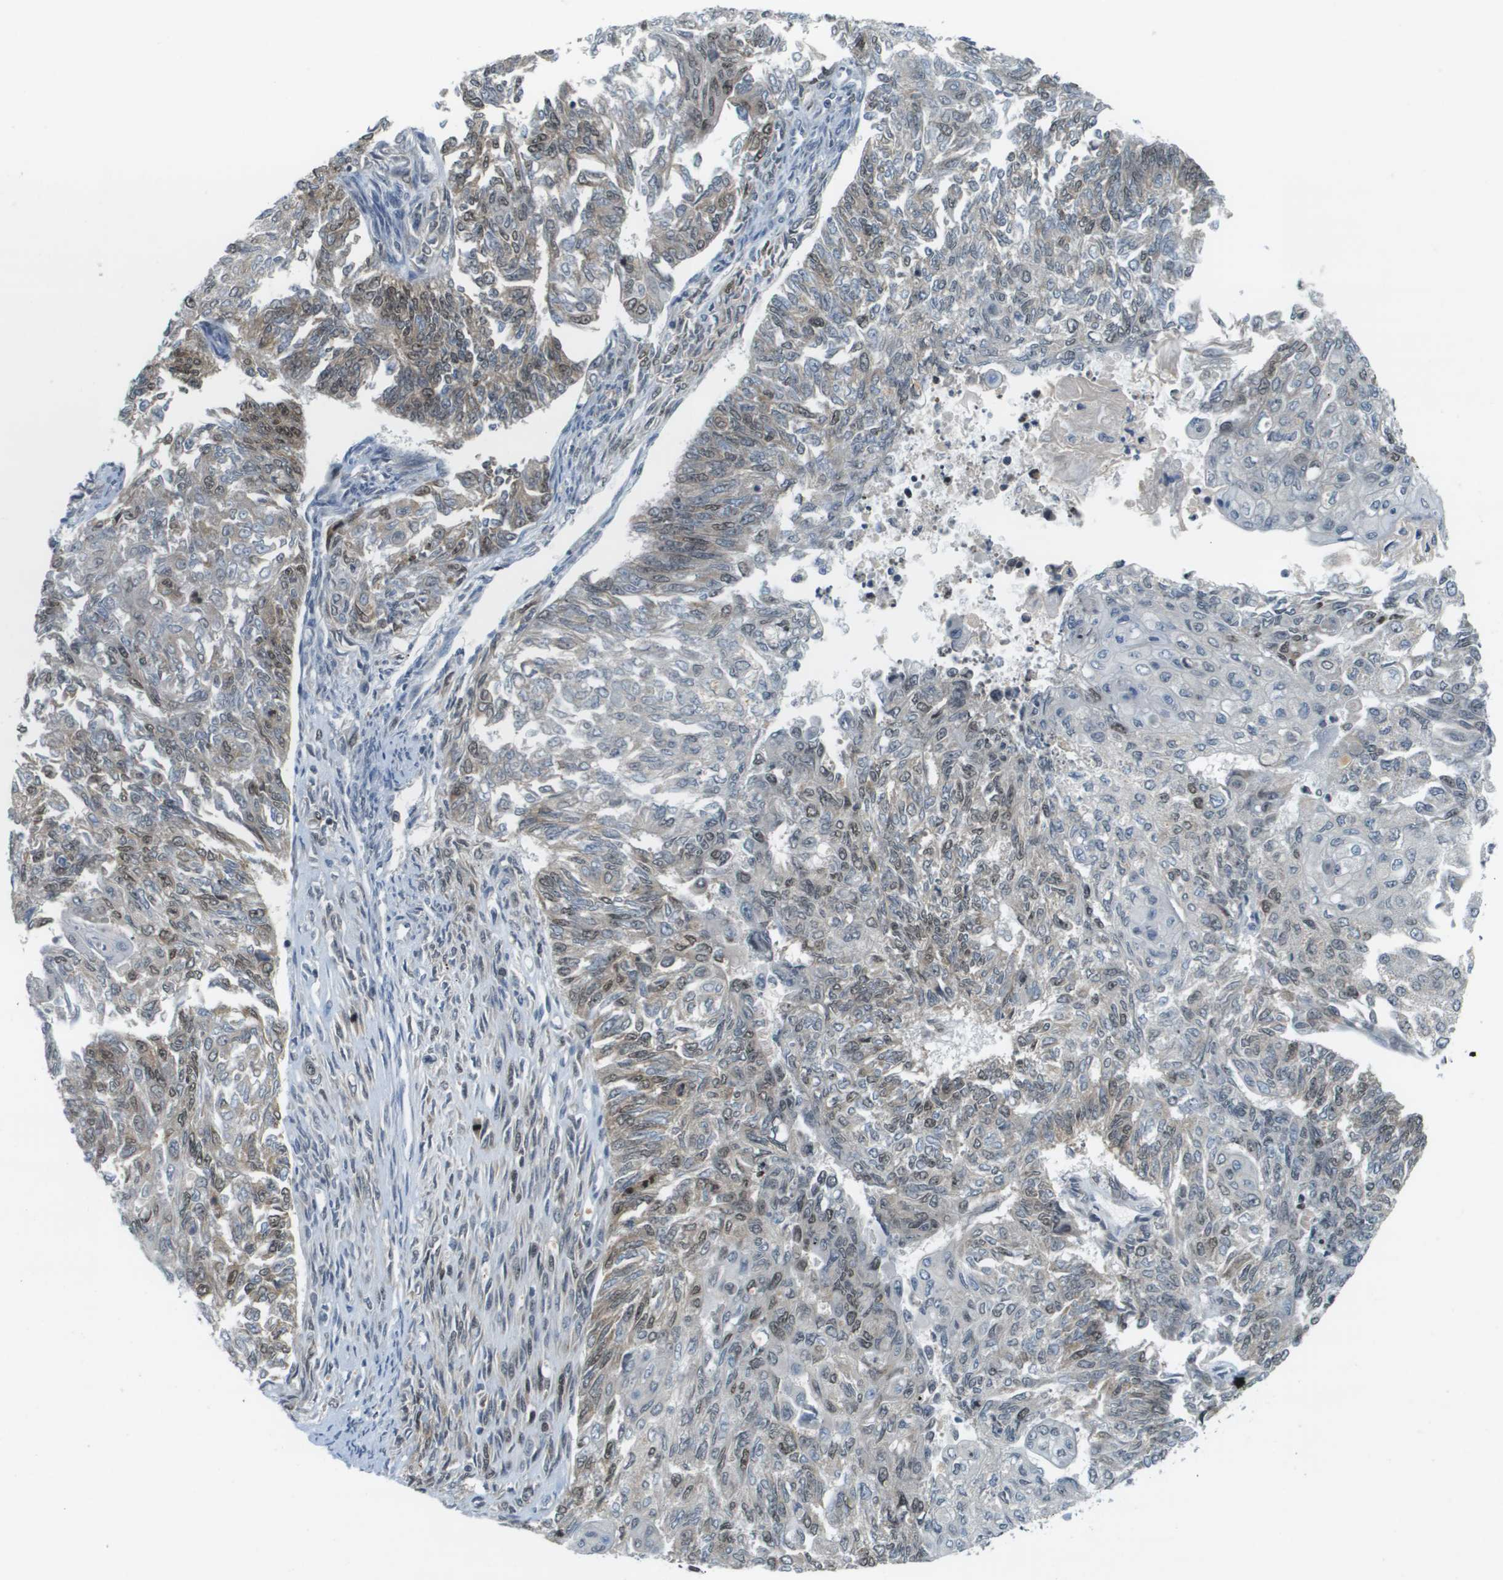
{"staining": {"intensity": "weak", "quantity": "25%-75%", "location": "nuclear"}, "tissue": "endometrial cancer", "cell_type": "Tumor cells", "image_type": "cancer", "snomed": [{"axis": "morphology", "description": "Adenocarcinoma, NOS"}, {"axis": "topography", "description": "Endometrium"}], "caption": "Human adenocarcinoma (endometrial) stained with a brown dye demonstrates weak nuclear positive positivity in about 25%-75% of tumor cells.", "gene": "CBX5", "patient": {"sex": "female", "age": 32}}